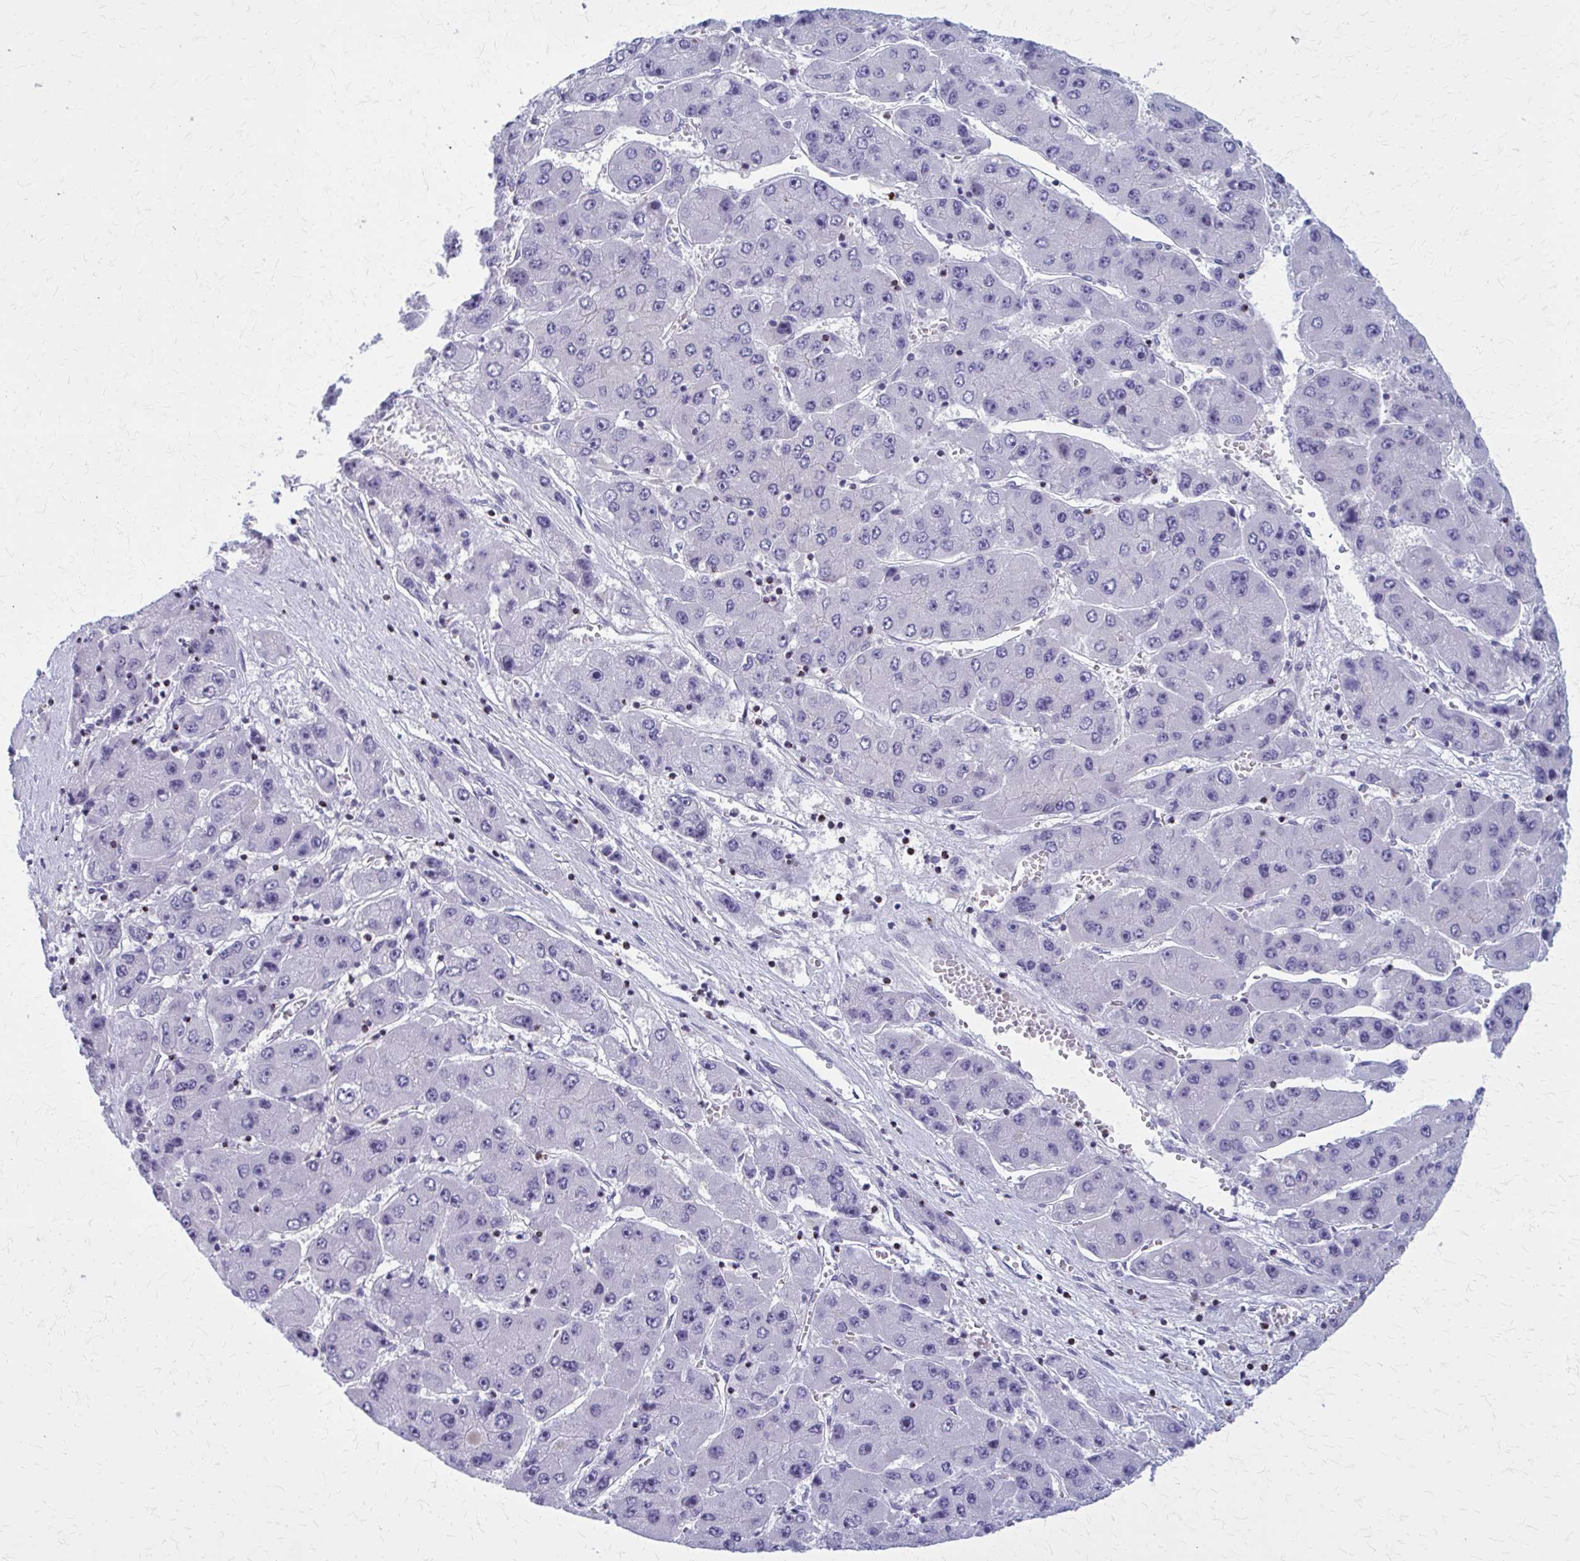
{"staining": {"intensity": "negative", "quantity": "none", "location": "none"}, "tissue": "liver cancer", "cell_type": "Tumor cells", "image_type": "cancer", "snomed": [{"axis": "morphology", "description": "Carcinoma, Hepatocellular, NOS"}, {"axis": "topography", "description": "Liver"}], "caption": "High power microscopy micrograph of an IHC photomicrograph of liver hepatocellular carcinoma, revealing no significant staining in tumor cells.", "gene": "PEDS1", "patient": {"sex": "female", "age": 61}}